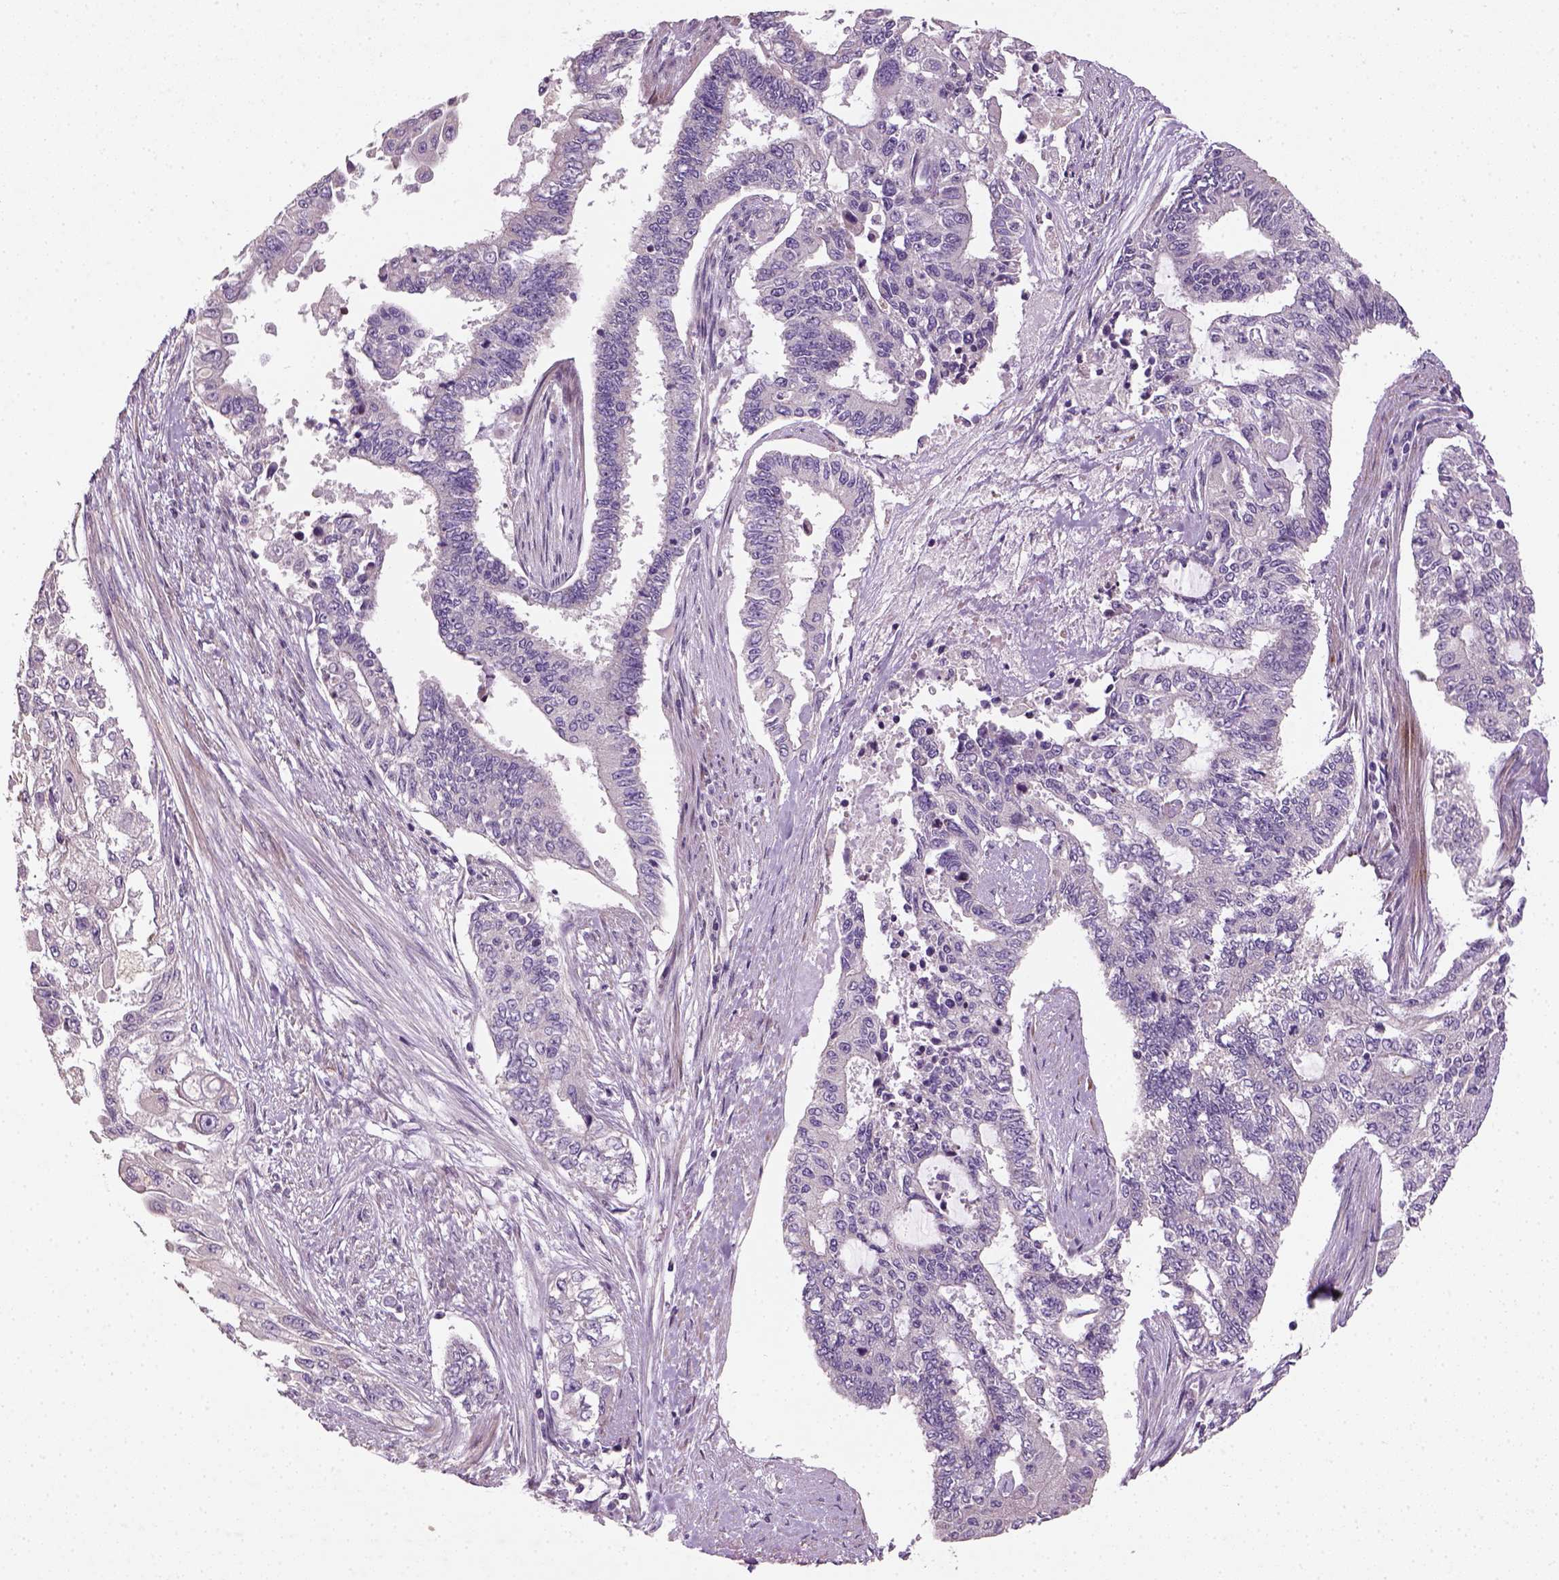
{"staining": {"intensity": "negative", "quantity": "none", "location": "none"}, "tissue": "endometrial cancer", "cell_type": "Tumor cells", "image_type": "cancer", "snomed": [{"axis": "morphology", "description": "Adenocarcinoma, NOS"}, {"axis": "topography", "description": "Uterus"}], "caption": "This is an immunohistochemistry (IHC) photomicrograph of human endometrial cancer. There is no staining in tumor cells.", "gene": "NUDT6", "patient": {"sex": "female", "age": 59}}